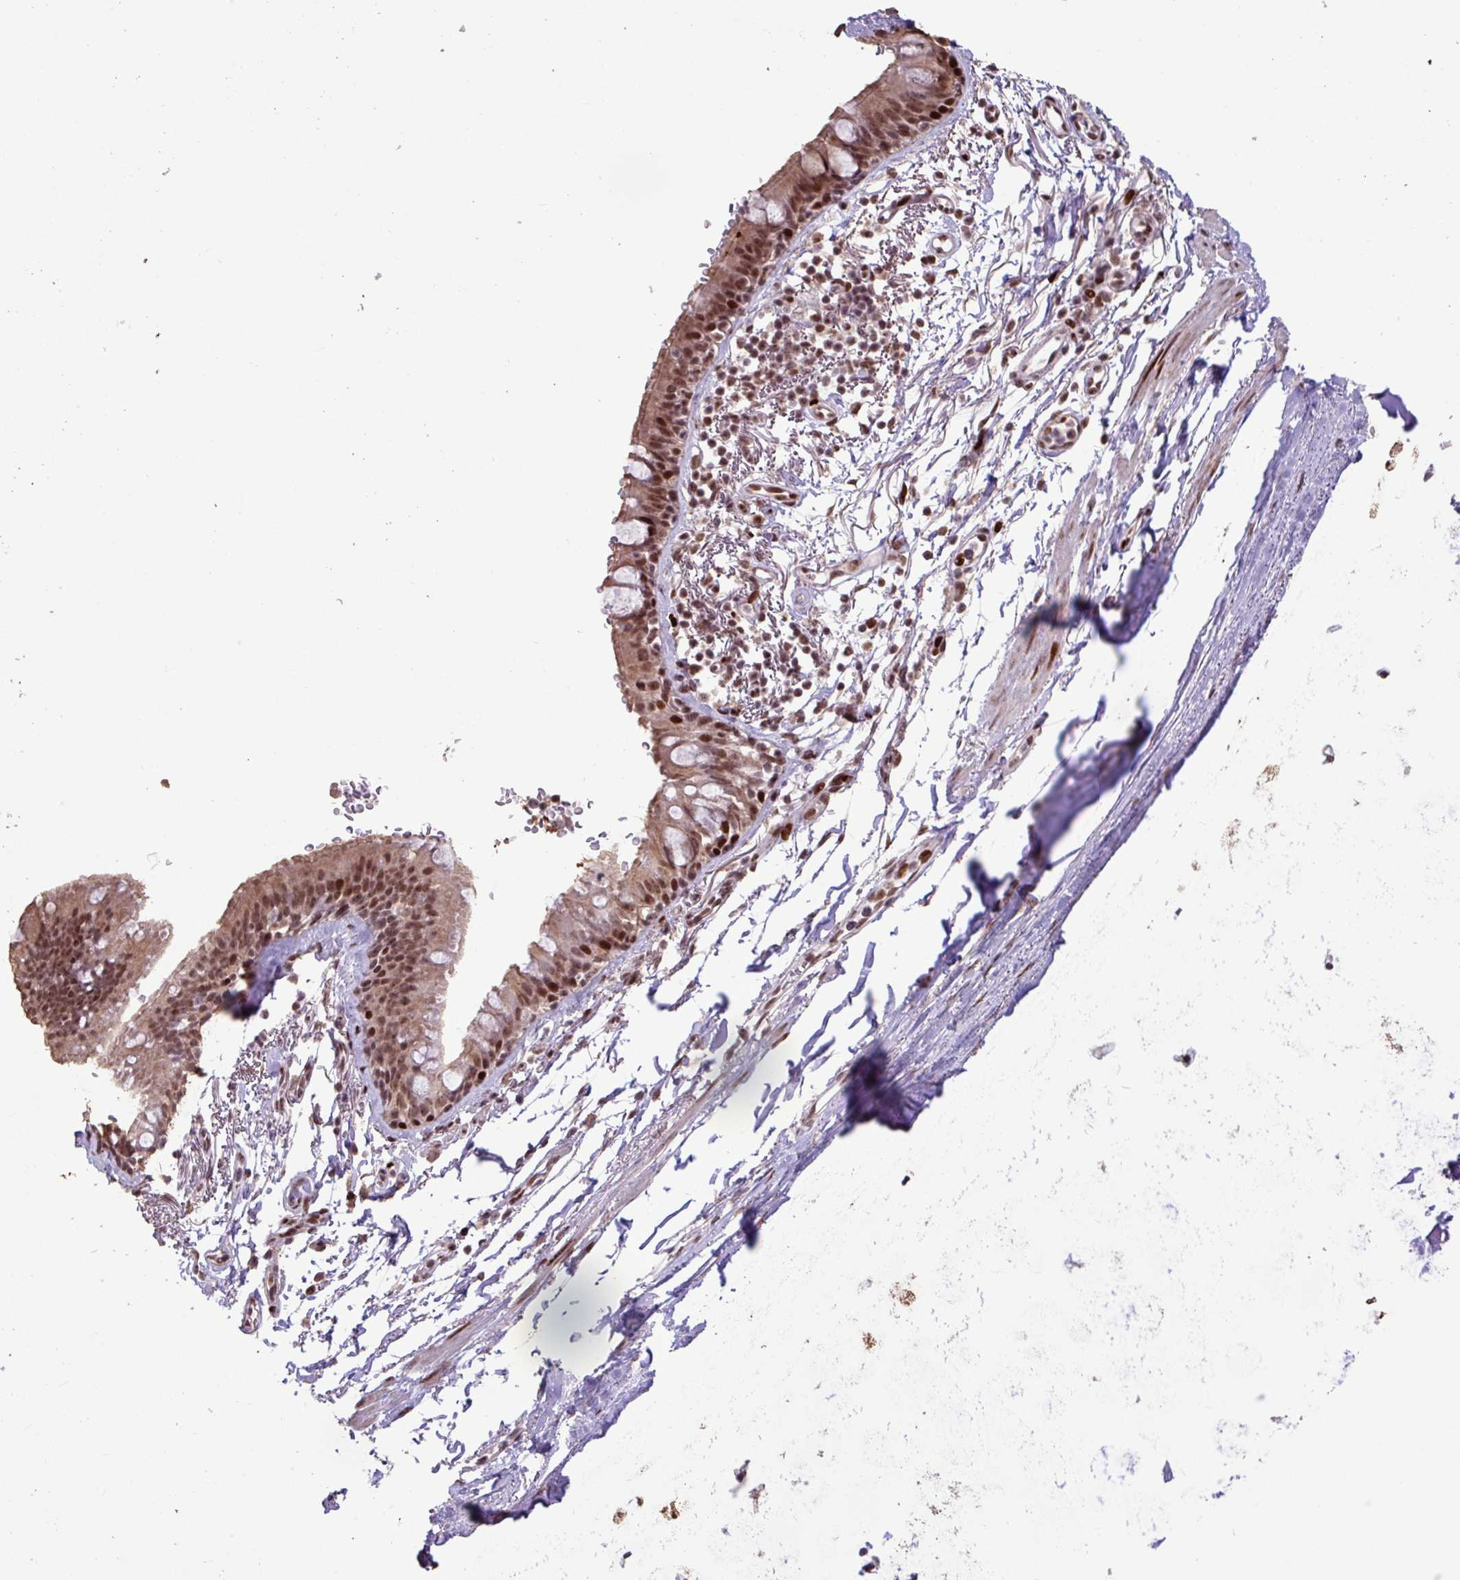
{"staining": {"intensity": "moderate", "quantity": ">75%", "location": "cytoplasmic/membranous,nuclear"}, "tissue": "bronchus", "cell_type": "Respiratory epithelial cells", "image_type": "normal", "snomed": [{"axis": "morphology", "description": "Normal tissue, NOS"}, {"axis": "topography", "description": "Bronchus"}], "caption": "A brown stain labels moderate cytoplasmic/membranous,nuclear positivity of a protein in respiratory epithelial cells of unremarkable human bronchus. (Stains: DAB in brown, nuclei in blue, Microscopy: brightfield microscopy at high magnification).", "gene": "ZNF709", "patient": {"sex": "male", "age": 67}}